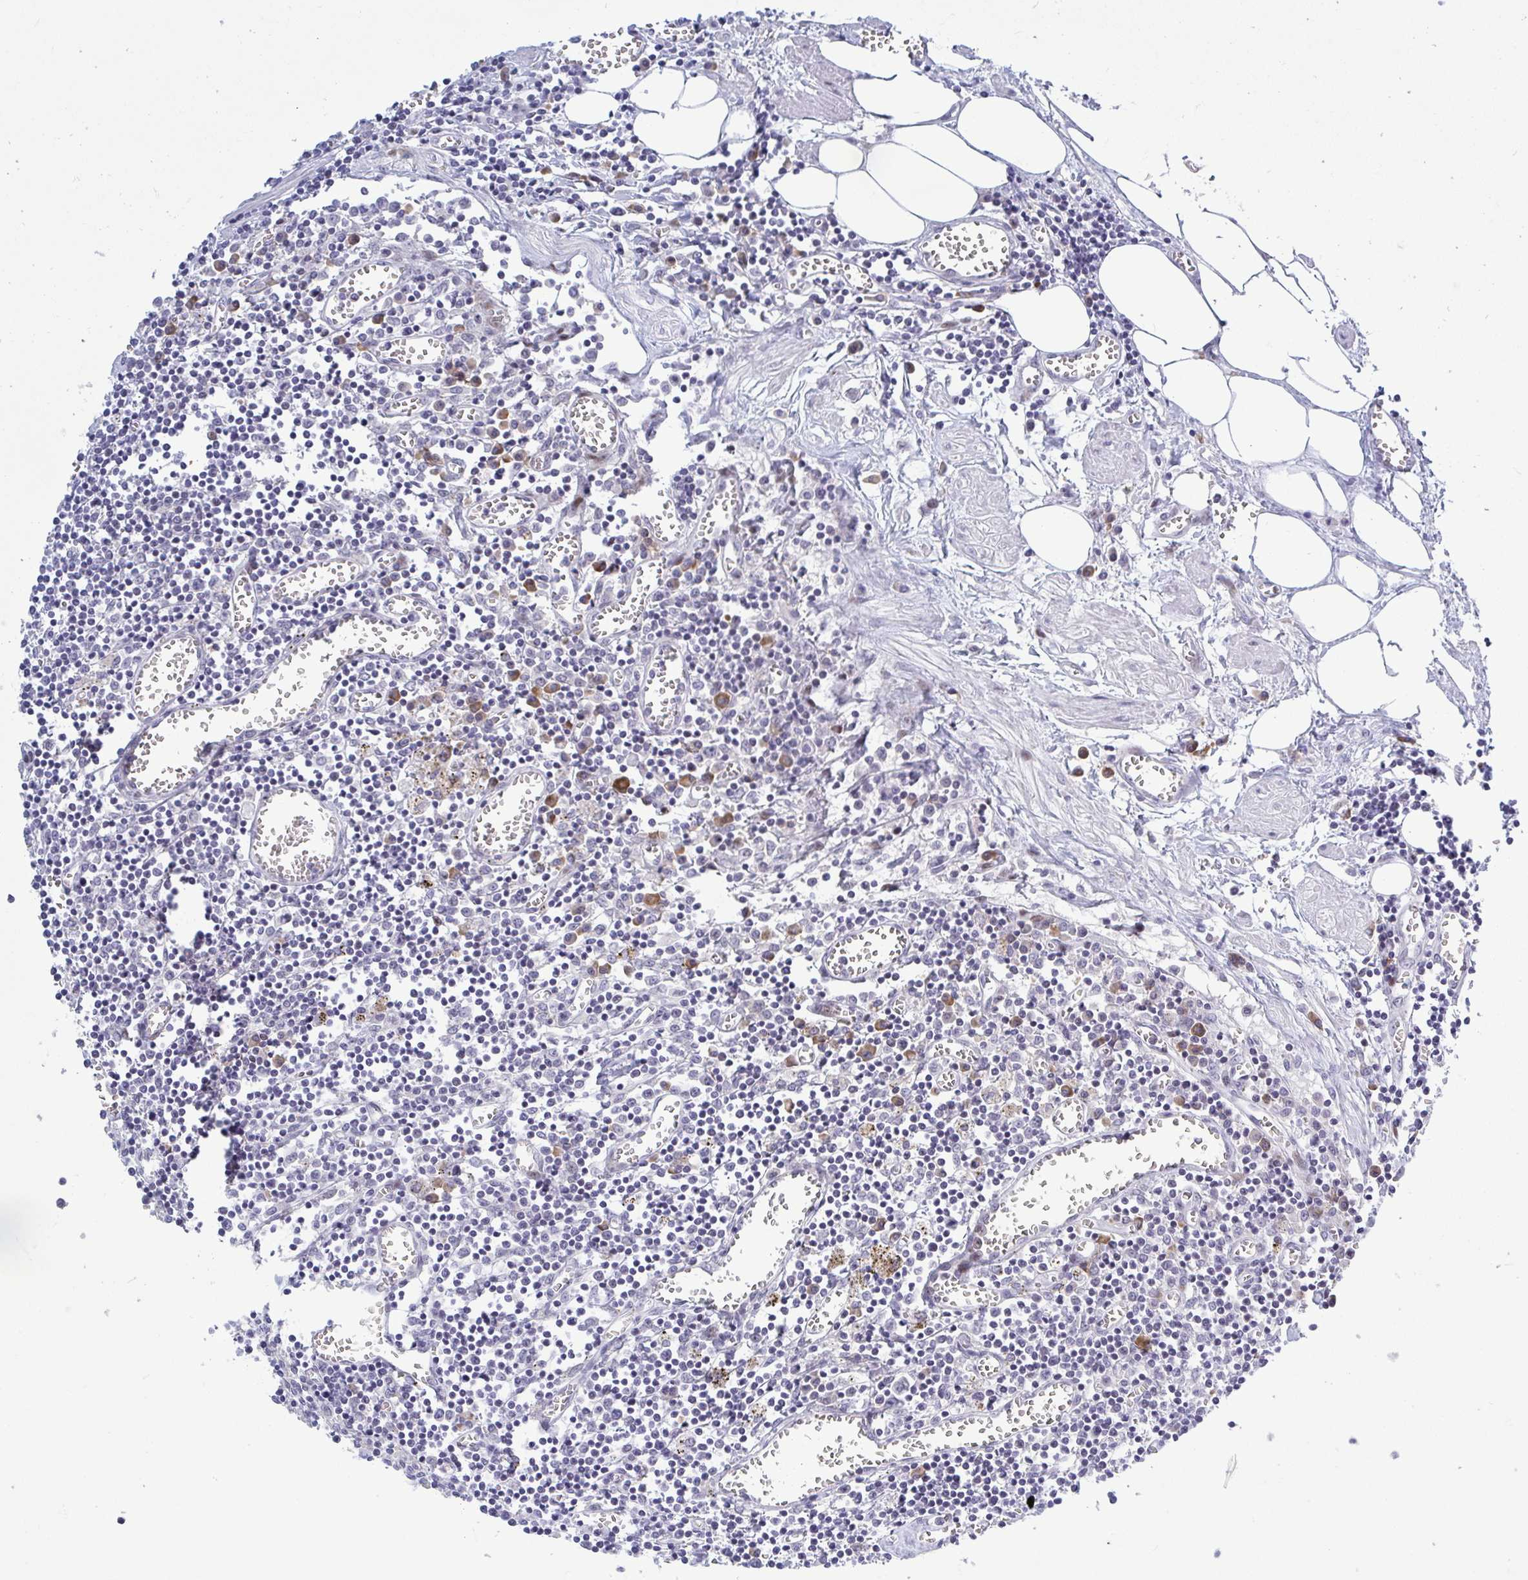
{"staining": {"intensity": "negative", "quantity": "none", "location": "none"}, "tissue": "lymph node", "cell_type": "Germinal center cells", "image_type": "normal", "snomed": [{"axis": "morphology", "description": "Normal tissue, NOS"}, {"axis": "topography", "description": "Lymph node"}], "caption": "A histopathology image of lymph node stained for a protein demonstrates no brown staining in germinal center cells.", "gene": "TAB1", "patient": {"sex": "male", "age": 66}}